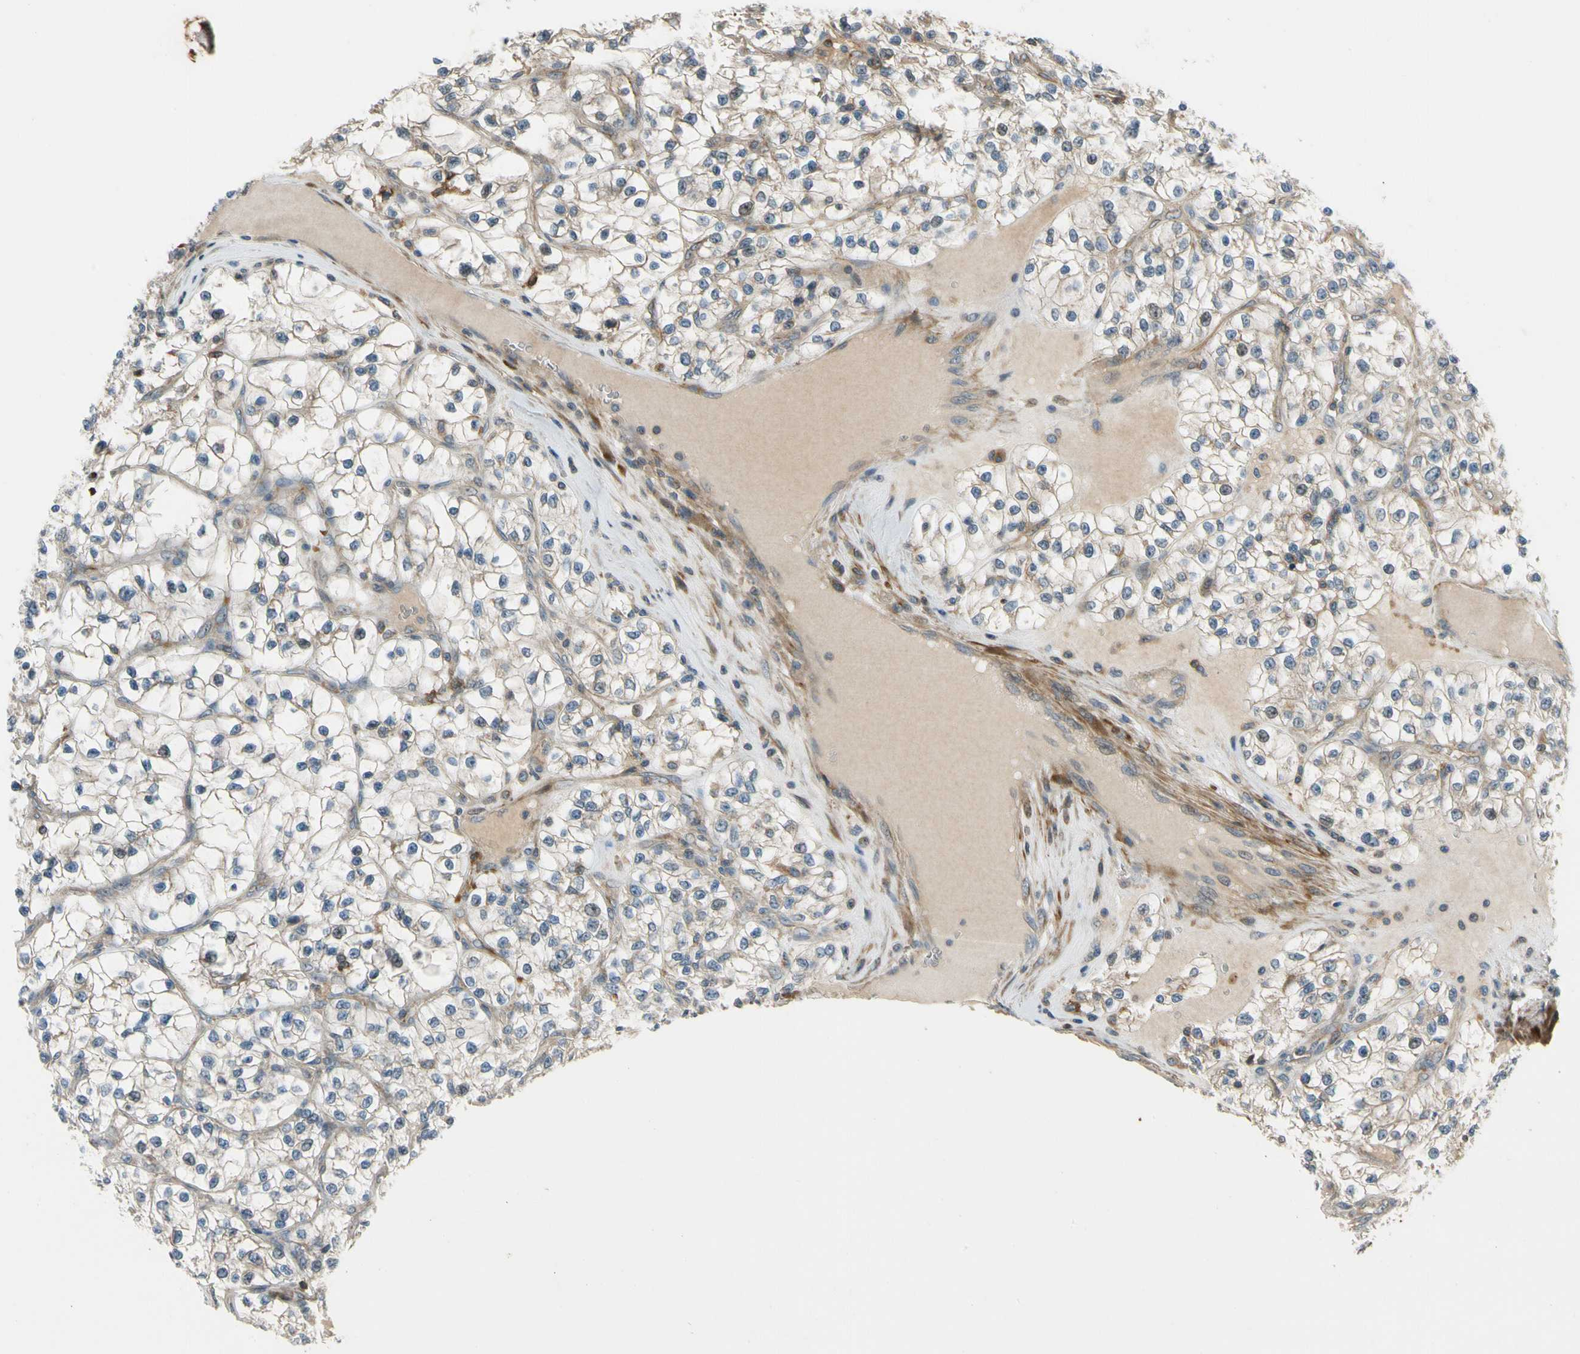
{"staining": {"intensity": "weak", "quantity": "<25%", "location": "cytoplasmic/membranous"}, "tissue": "renal cancer", "cell_type": "Tumor cells", "image_type": "cancer", "snomed": [{"axis": "morphology", "description": "Adenocarcinoma, NOS"}, {"axis": "topography", "description": "Kidney"}], "caption": "This is a micrograph of immunohistochemistry (IHC) staining of adenocarcinoma (renal), which shows no positivity in tumor cells.", "gene": "MST1R", "patient": {"sex": "female", "age": 57}}